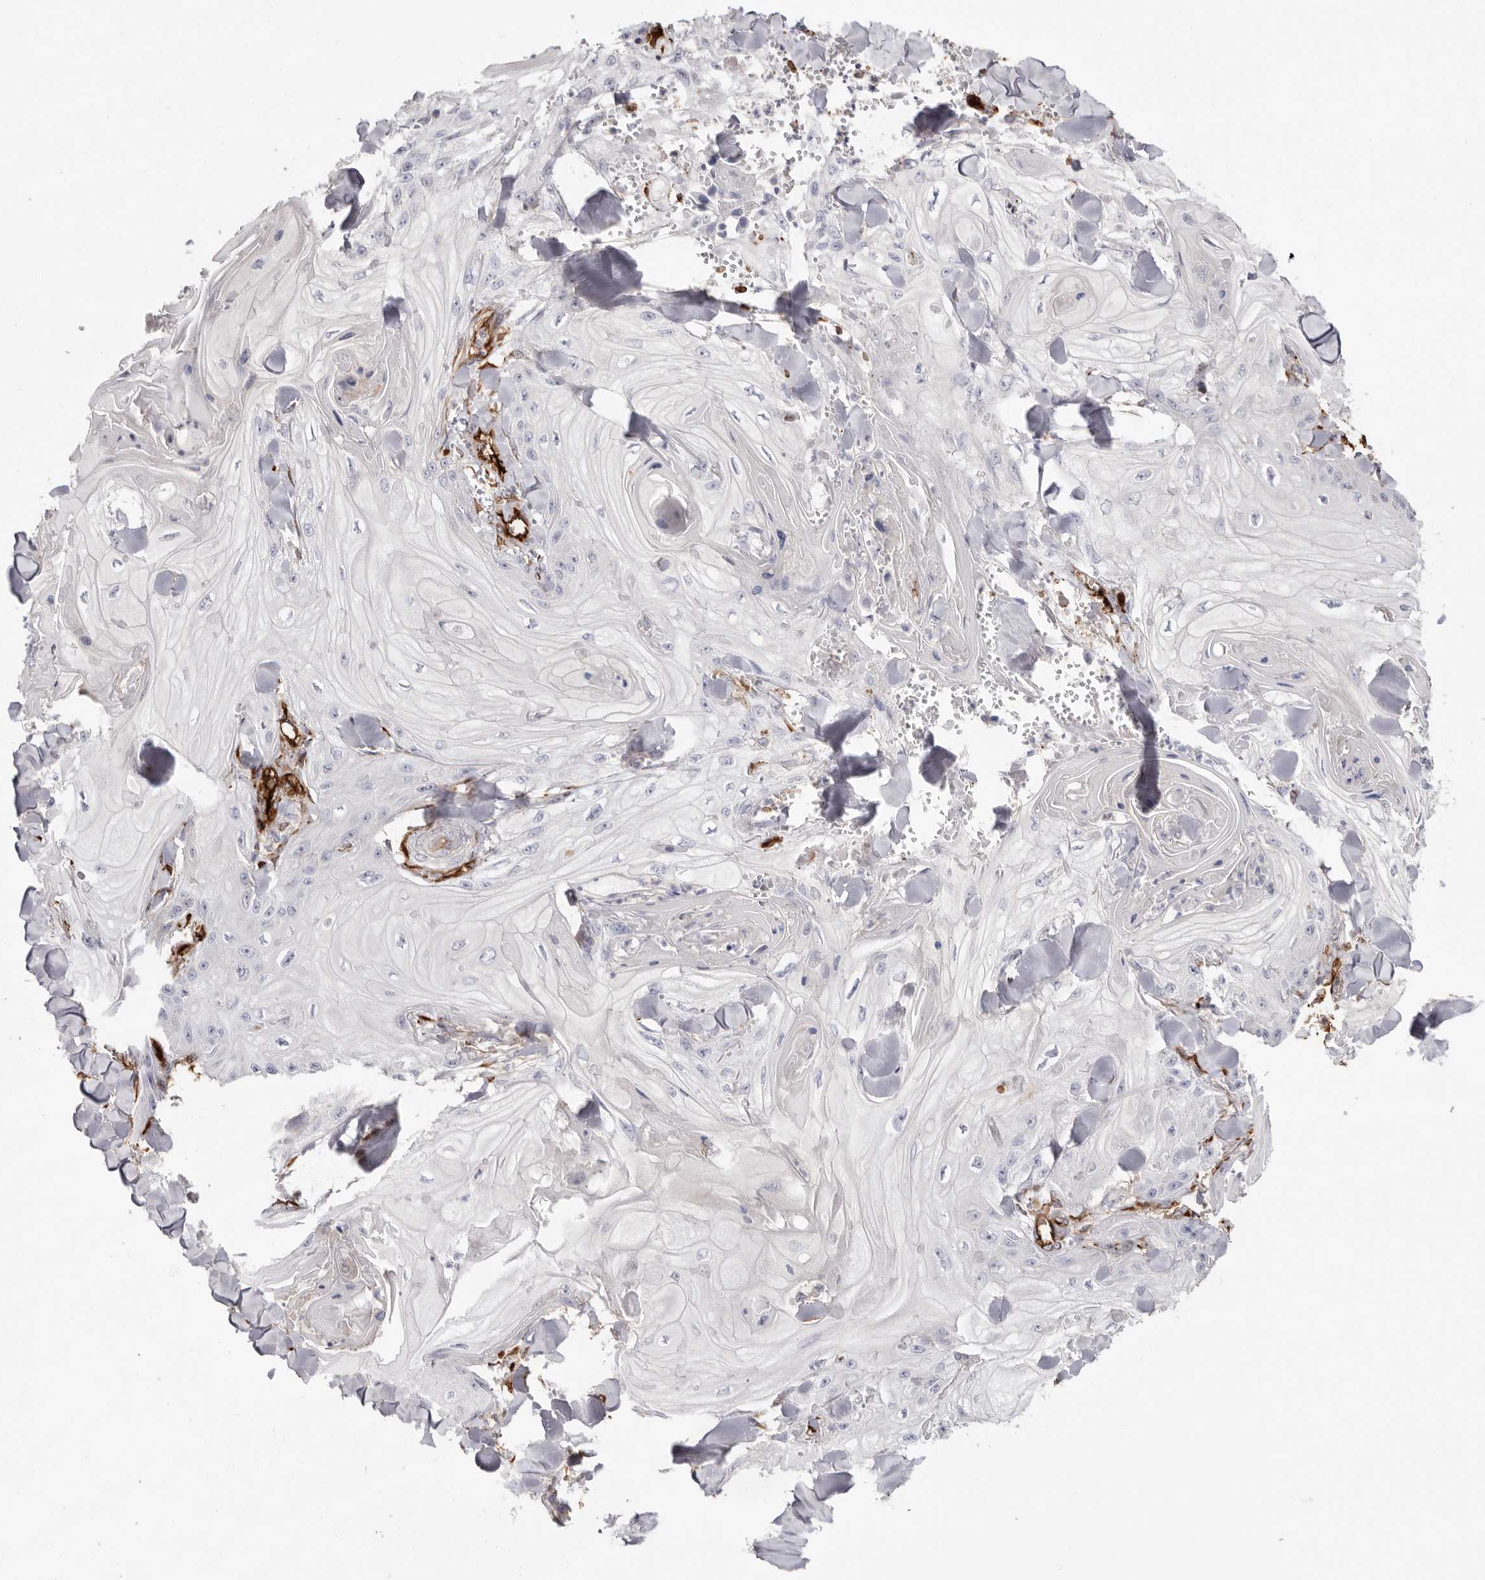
{"staining": {"intensity": "negative", "quantity": "none", "location": "none"}, "tissue": "skin cancer", "cell_type": "Tumor cells", "image_type": "cancer", "snomed": [{"axis": "morphology", "description": "Squamous cell carcinoma, NOS"}, {"axis": "topography", "description": "Skin"}], "caption": "DAB (3,3'-diaminobenzidine) immunohistochemical staining of human skin cancer shows no significant expression in tumor cells.", "gene": "LRRC66", "patient": {"sex": "male", "age": 74}}